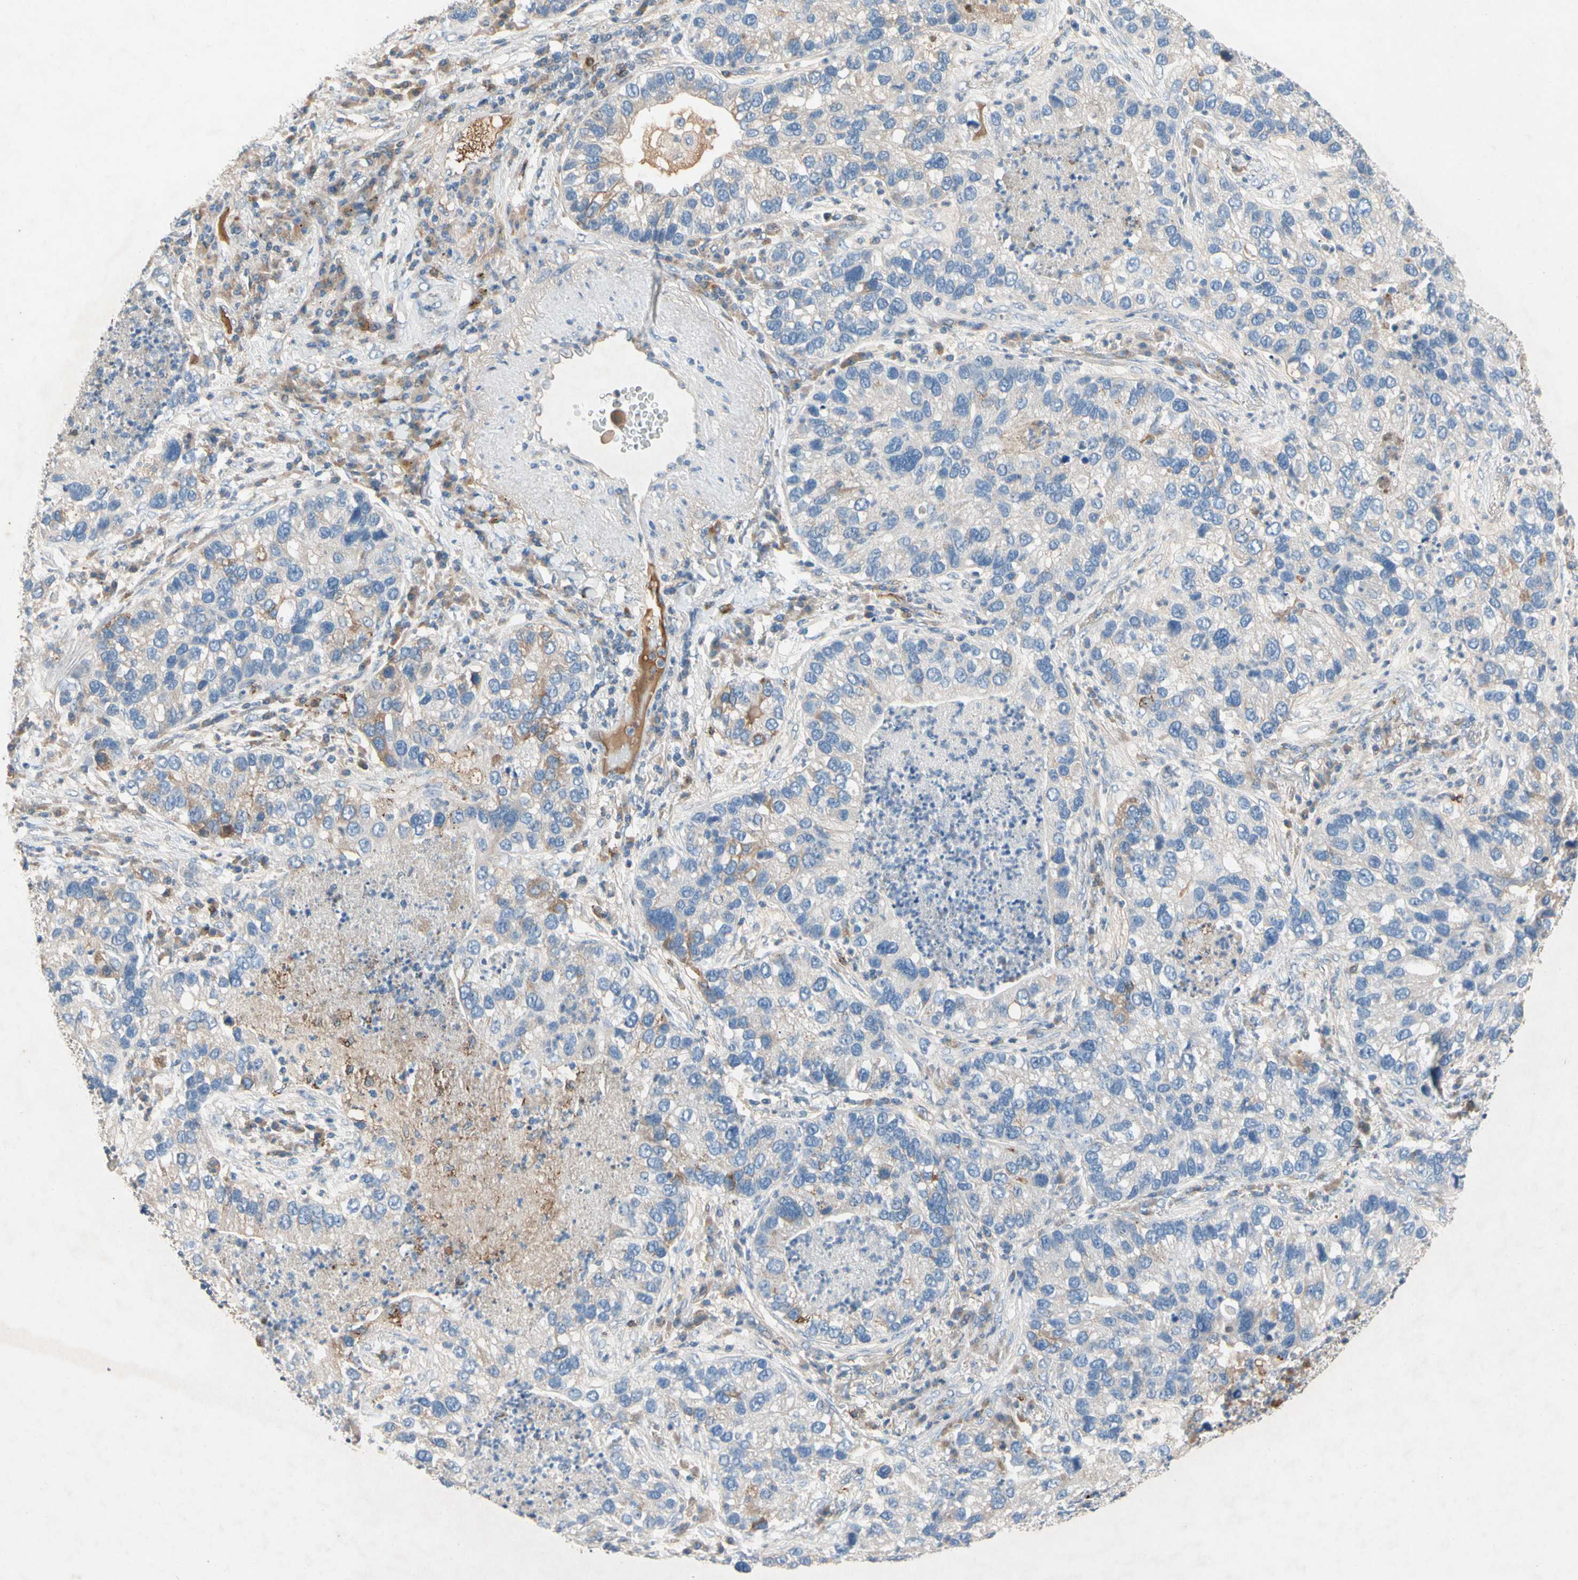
{"staining": {"intensity": "weak", "quantity": "<25%", "location": "cytoplasmic/membranous"}, "tissue": "lung cancer", "cell_type": "Tumor cells", "image_type": "cancer", "snomed": [{"axis": "morphology", "description": "Normal tissue, NOS"}, {"axis": "morphology", "description": "Adenocarcinoma, NOS"}, {"axis": "topography", "description": "Bronchus"}, {"axis": "topography", "description": "Lung"}], "caption": "There is no significant staining in tumor cells of lung cancer.", "gene": "NDFIP2", "patient": {"sex": "male", "age": 54}}